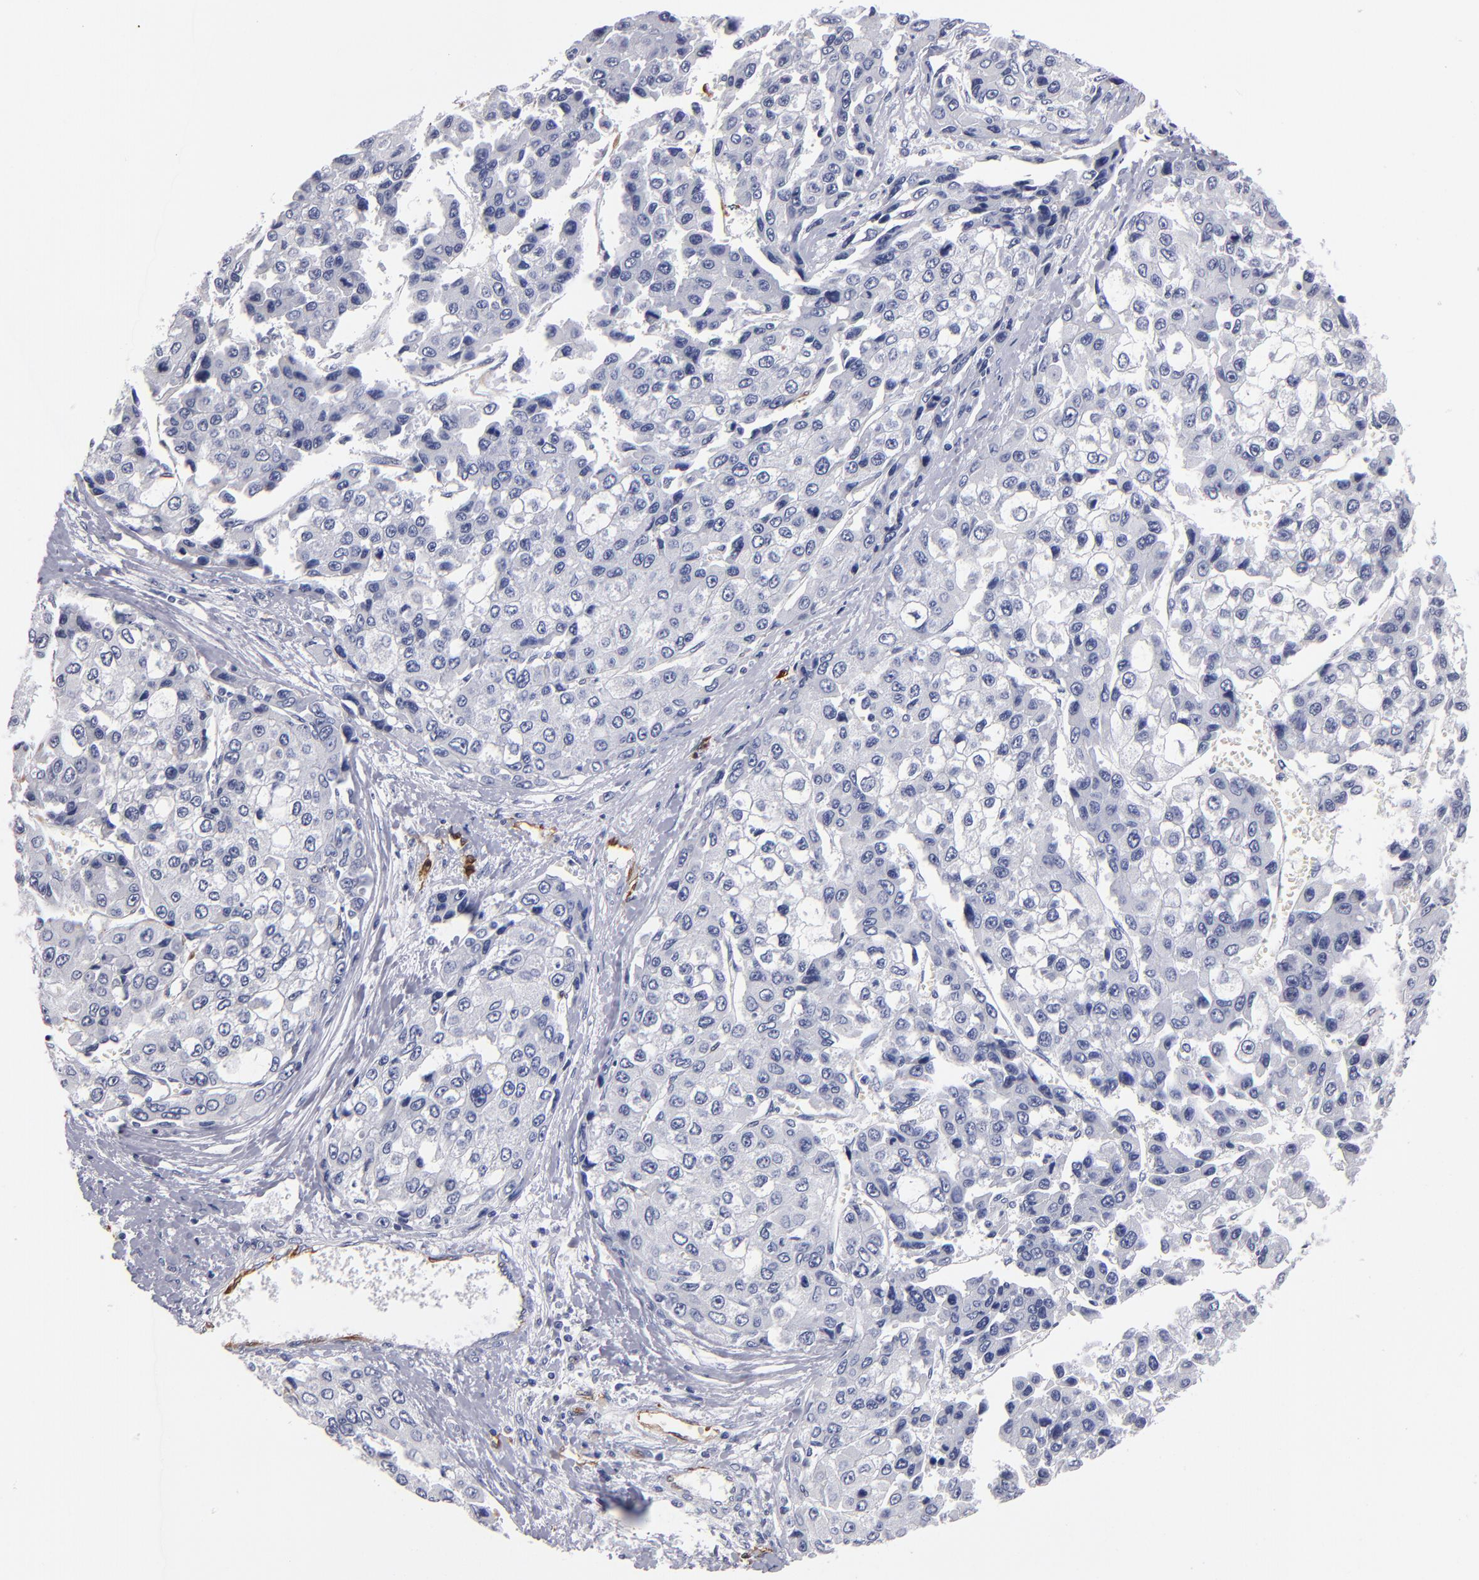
{"staining": {"intensity": "negative", "quantity": "none", "location": "none"}, "tissue": "liver cancer", "cell_type": "Tumor cells", "image_type": "cancer", "snomed": [{"axis": "morphology", "description": "Carcinoma, Hepatocellular, NOS"}, {"axis": "topography", "description": "Liver"}], "caption": "Protein analysis of hepatocellular carcinoma (liver) displays no significant positivity in tumor cells.", "gene": "FABP4", "patient": {"sex": "female", "age": 66}}